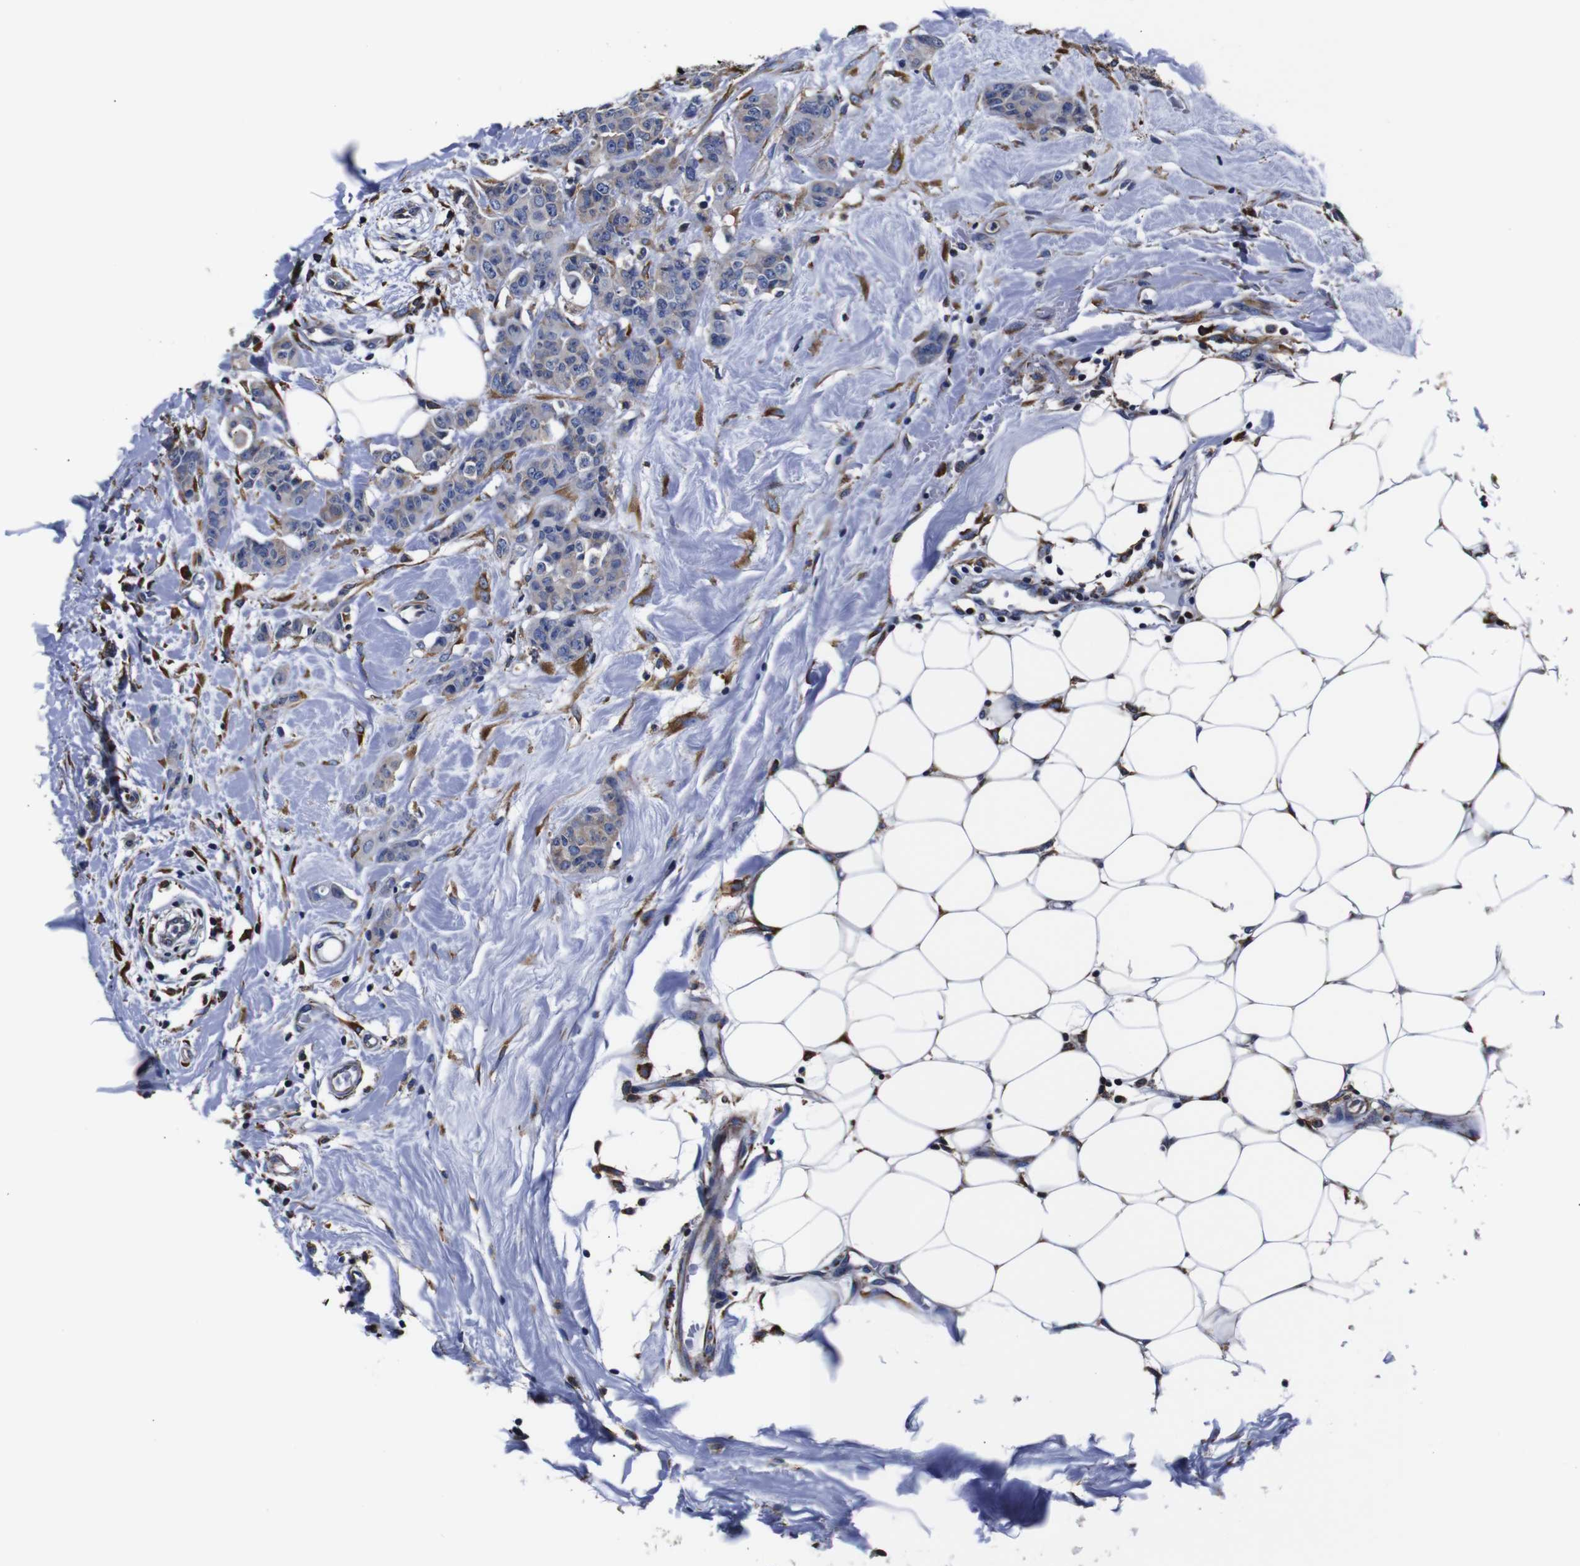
{"staining": {"intensity": "weak", "quantity": "<25%", "location": "cytoplasmic/membranous"}, "tissue": "breast cancer", "cell_type": "Tumor cells", "image_type": "cancer", "snomed": [{"axis": "morphology", "description": "Normal tissue, NOS"}, {"axis": "morphology", "description": "Duct carcinoma"}, {"axis": "topography", "description": "Breast"}], "caption": "This is an IHC histopathology image of human breast infiltrating ductal carcinoma. There is no expression in tumor cells.", "gene": "PPIB", "patient": {"sex": "female", "age": 40}}